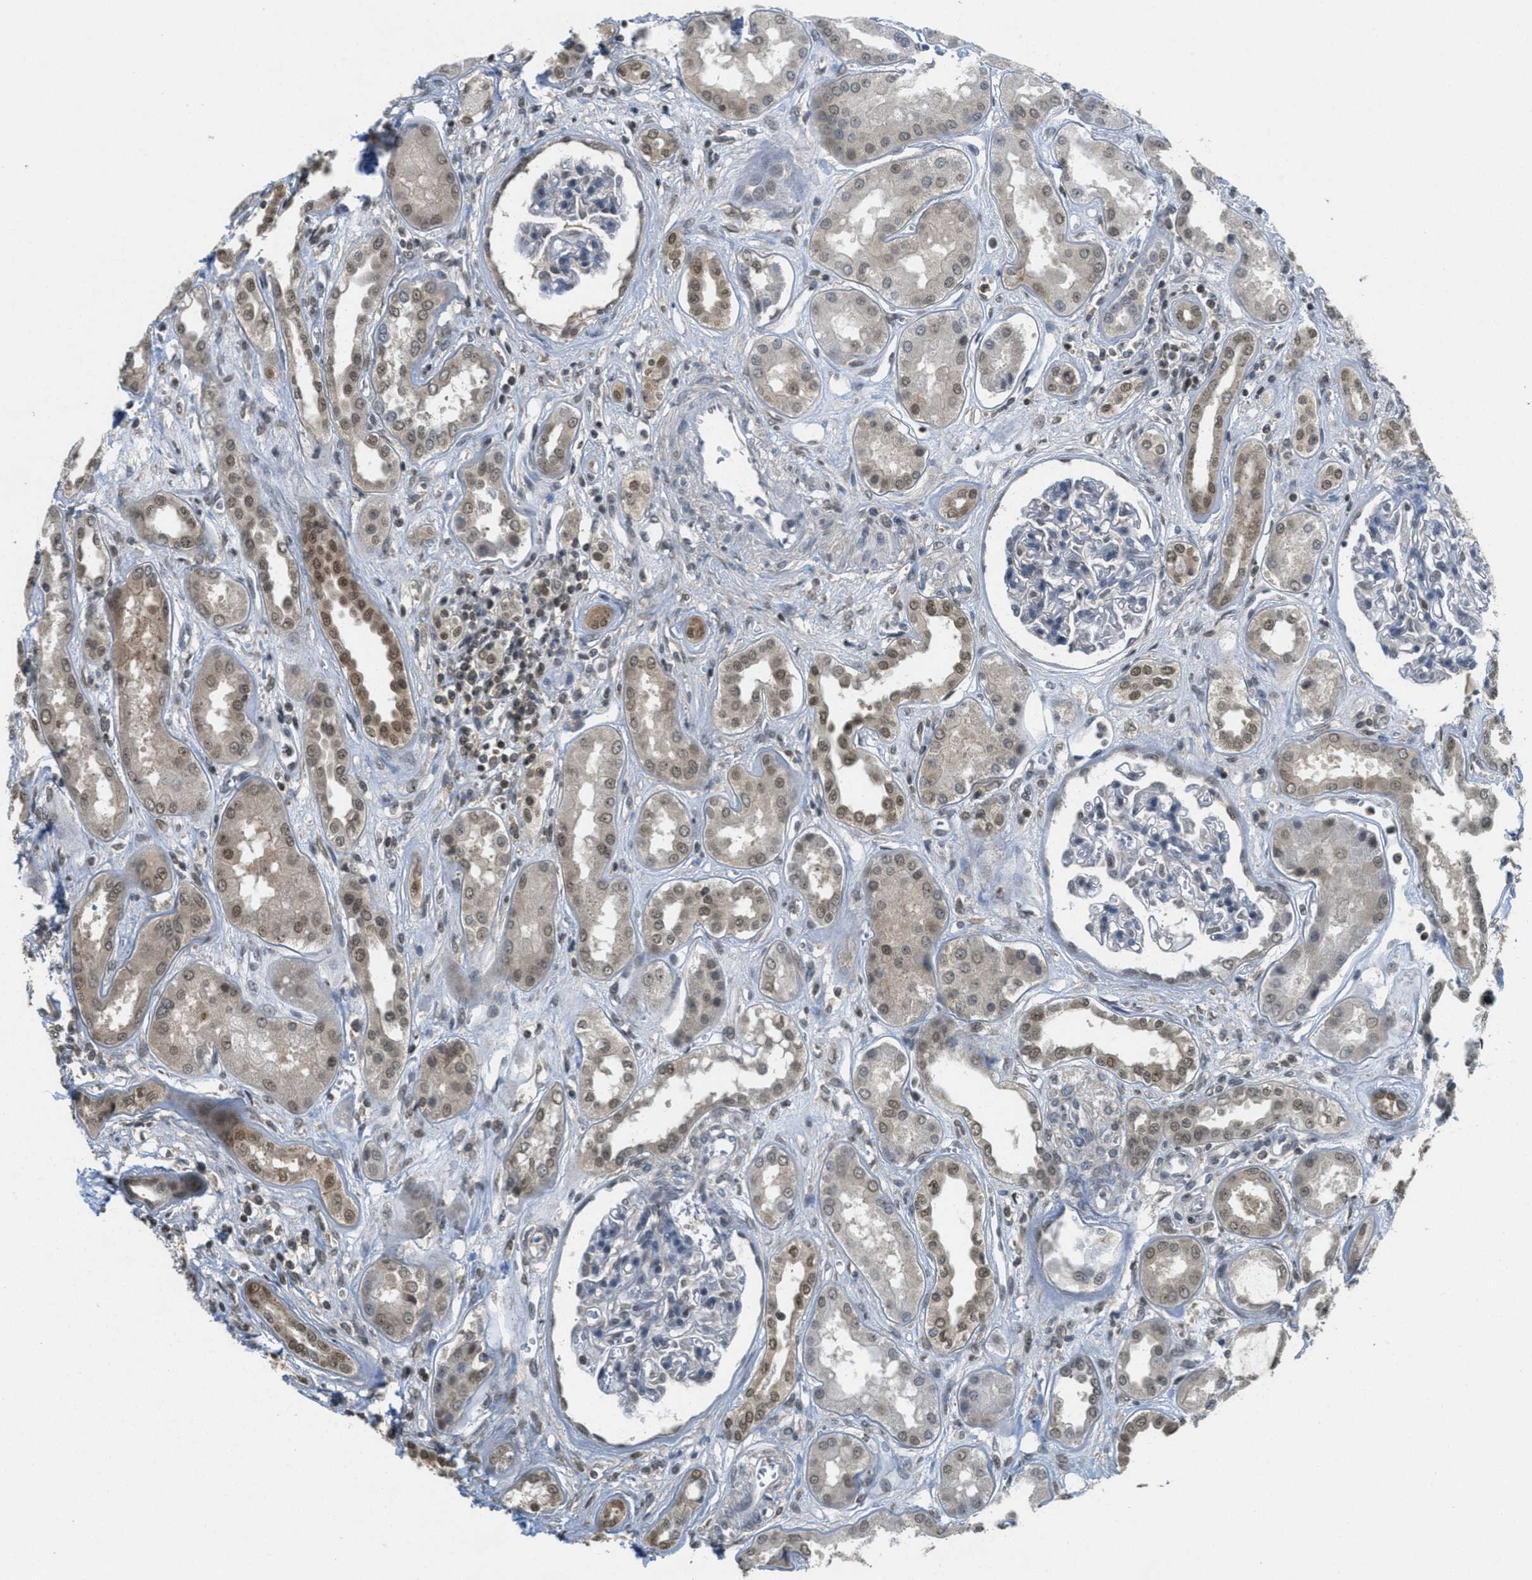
{"staining": {"intensity": "weak", "quantity": "<25%", "location": "nuclear"}, "tissue": "kidney", "cell_type": "Cells in glomeruli", "image_type": "normal", "snomed": [{"axis": "morphology", "description": "Normal tissue, NOS"}, {"axis": "topography", "description": "Kidney"}], "caption": "A histopathology image of human kidney is negative for staining in cells in glomeruli. (Stains: DAB immunohistochemistry with hematoxylin counter stain, Microscopy: brightfield microscopy at high magnification).", "gene": "DNAJB1", "patient": {"sex": "male", "age": 59}}